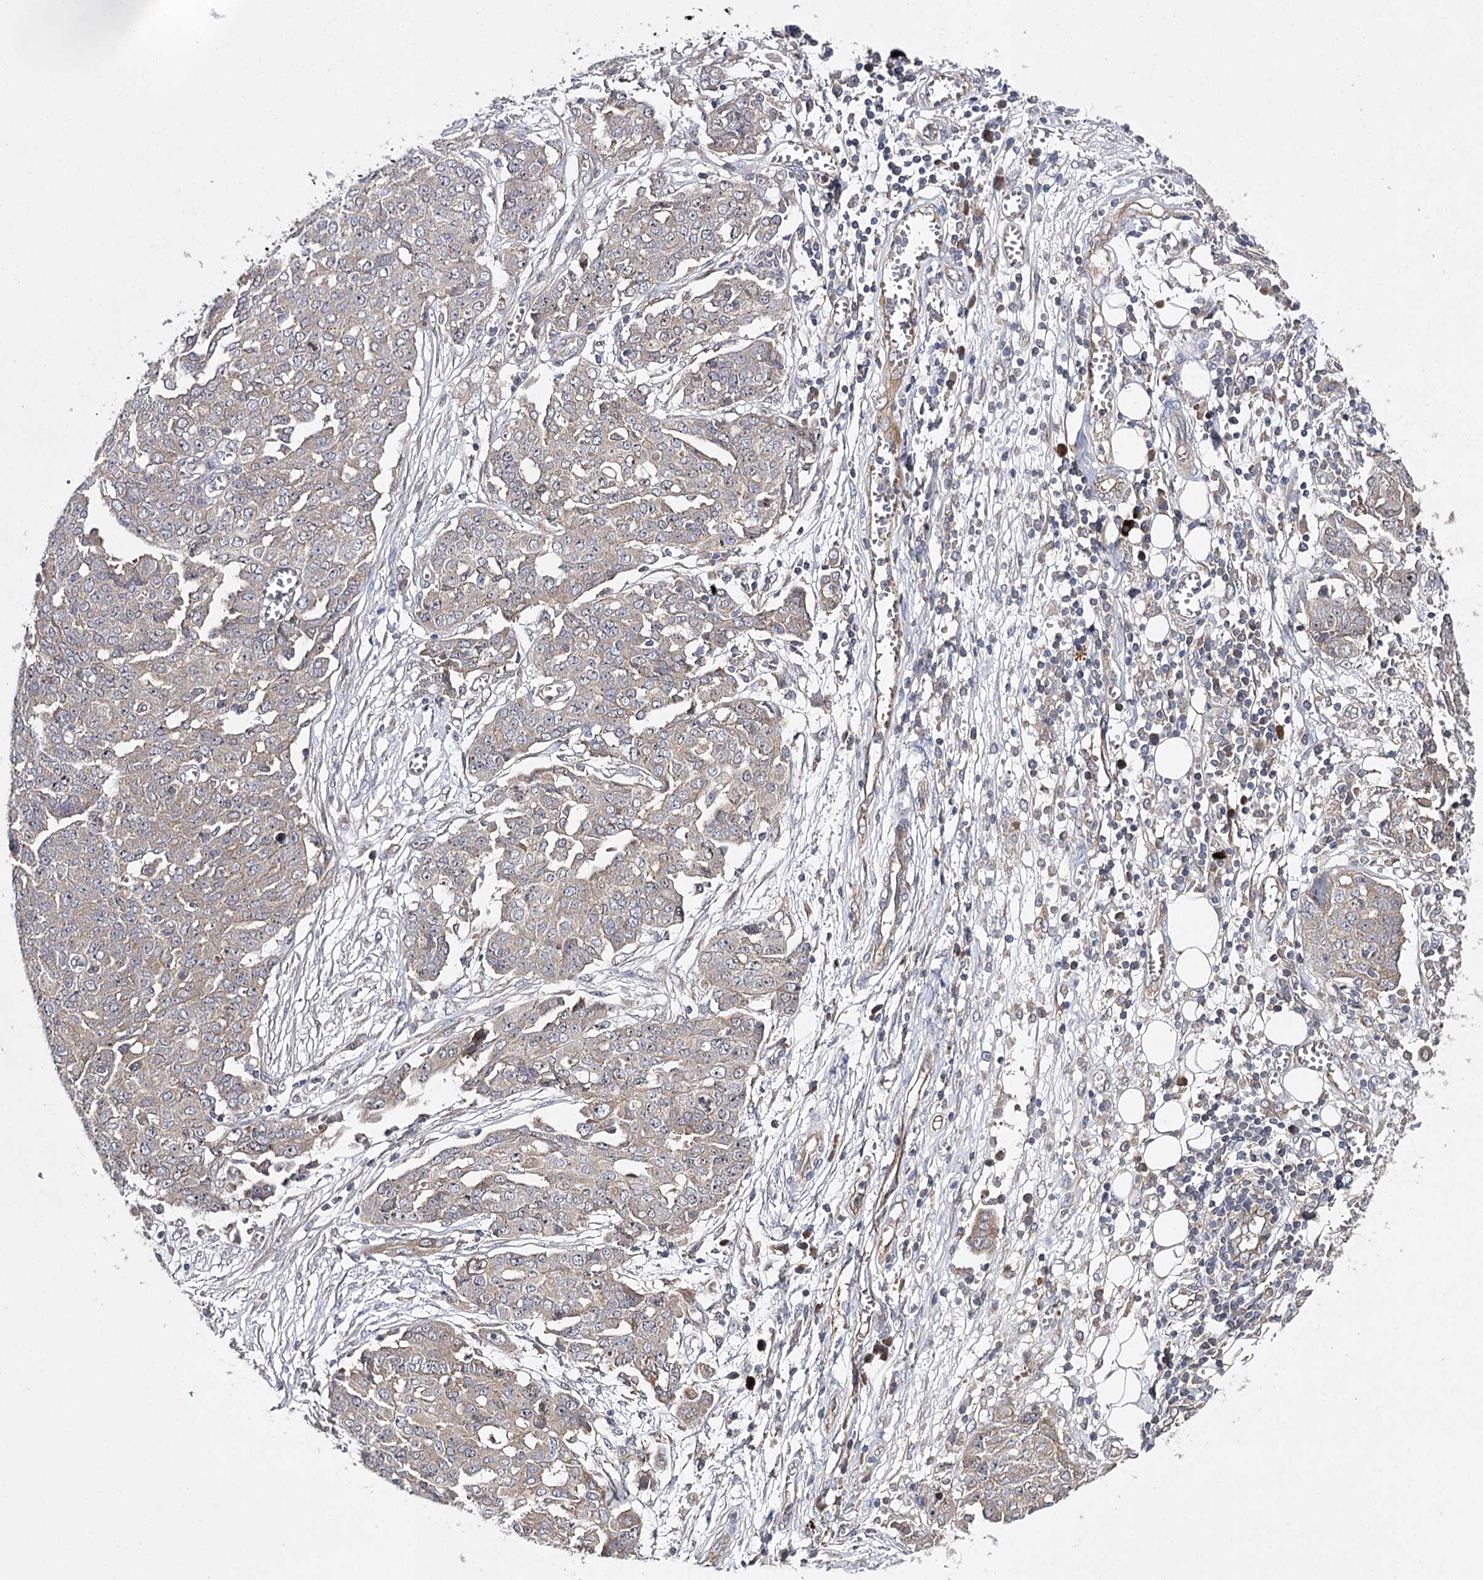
{"staining": {"intensity": "weak", "quantity": "25%-75%", "location": "cytoplasmic/membranous"}, "tissue": "ovarian cancer", "cell_type": "Tumor cells", "image_type": "cancer", "snomed": [{"axis": "morphology", "description": "Cystadenocarcinoma, serous, NOS"}, {"axis": "topography", "description": "Soft tissue"}, {"axis": "topography", "description": "Ovary"}], "caption": "Ovarian serous cystadenocarcinoma stained with DAB (3,3'-diaminobenzidine) immunohistochemistry (IHC) exhibits low levels of weak cytoplasmic/membranous positivity in approximately 25%-75% of tumor cells.", "gene": "BCR", "patient": {"sex": "female", "age": 57}}